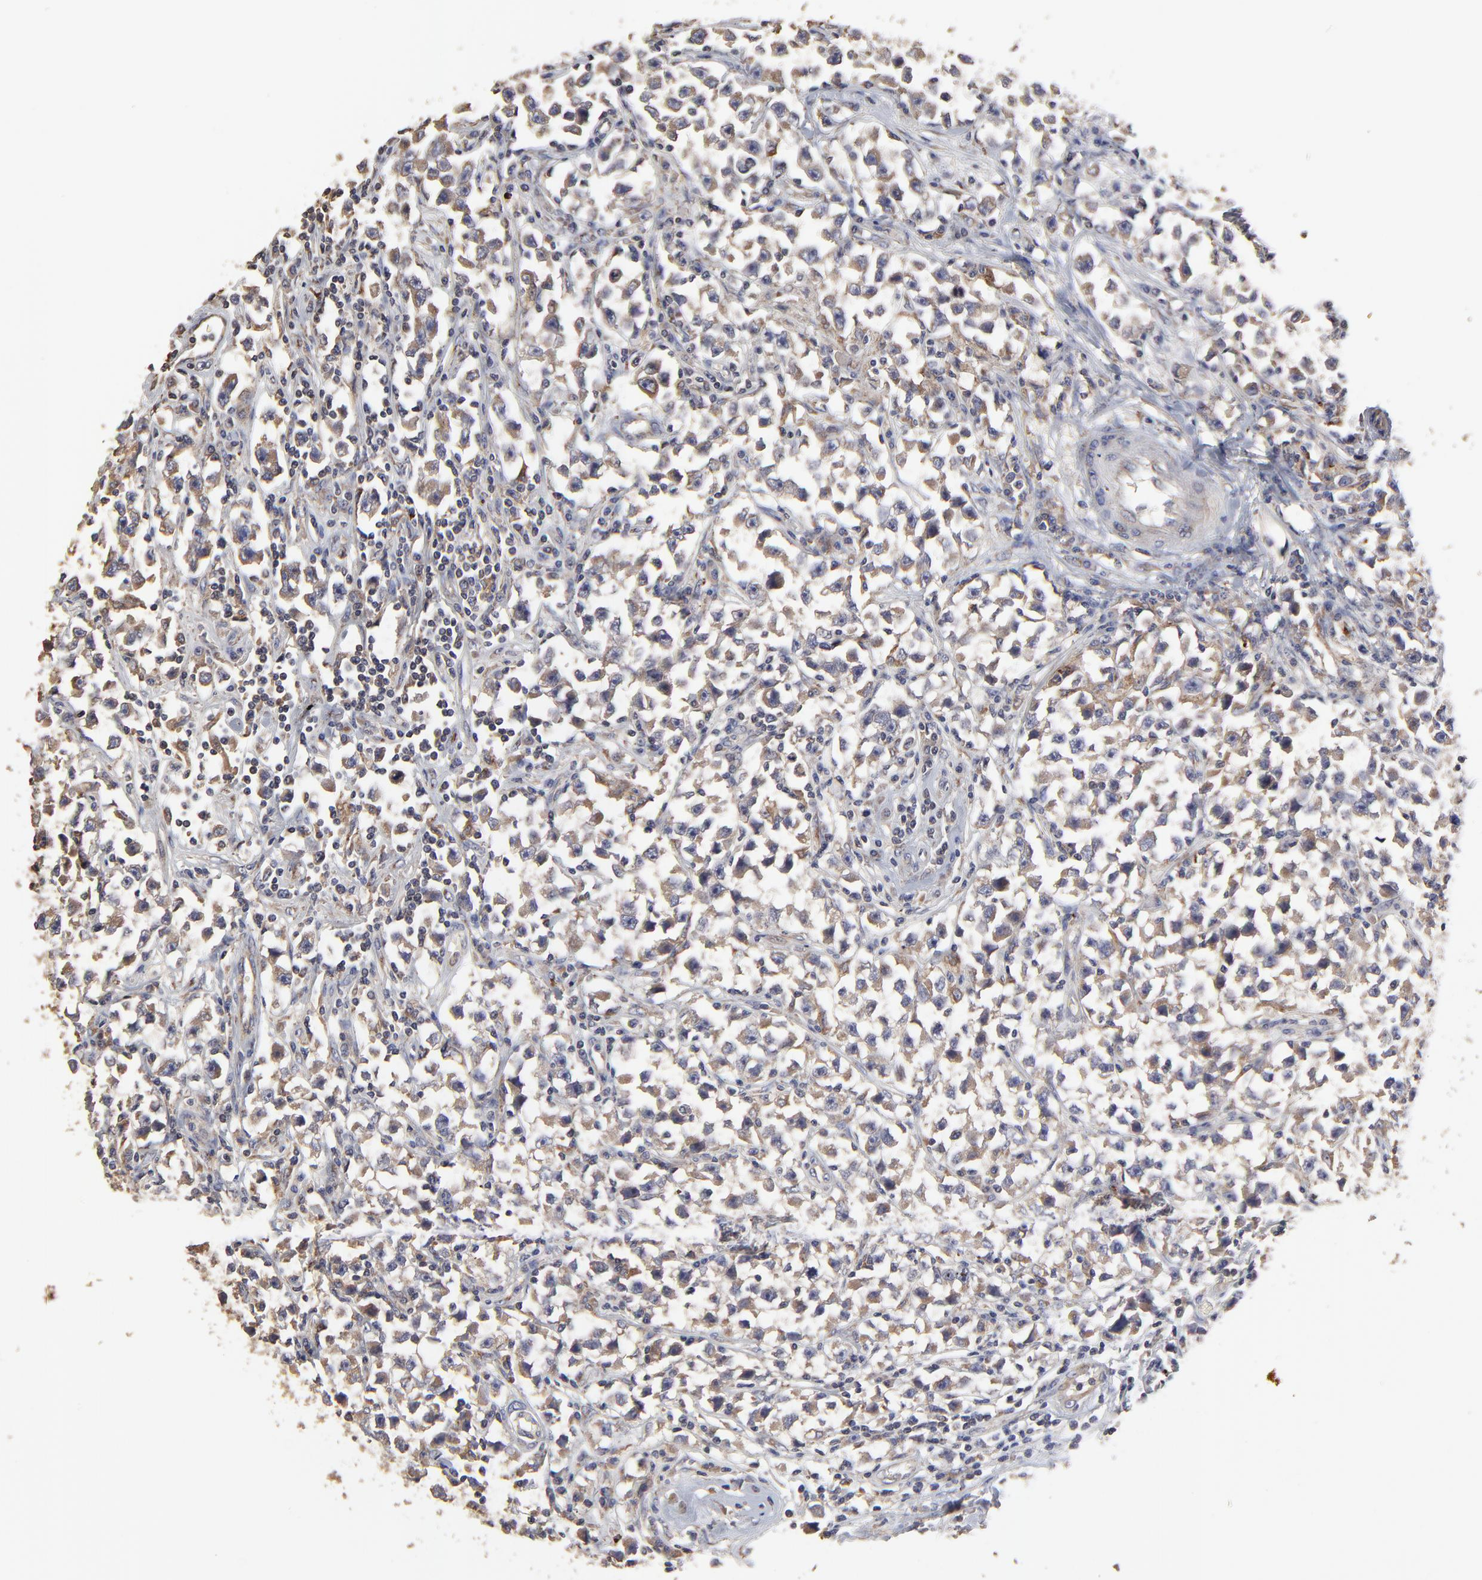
{"staining": {"intensity": "moderate", "quantity": ">75%", "location": "cytoplasmic/membranous"}, "tissue": "testis cancer", "cell_type": "Tumor cells", "image_type": "cancer", "snomed": [{"axis": "morphology", "description": "Seminoma, NOS"}, {"axis": "topography", "description": "Testis"}], "caption": "A photomicrograph of testis cancer (seminoma) stained for a protein displays moderate cytoplasmic/membranous brown staining in tumor cells.", "gene": "ELP2", "patient": {"sex": "male", "age": 33}}